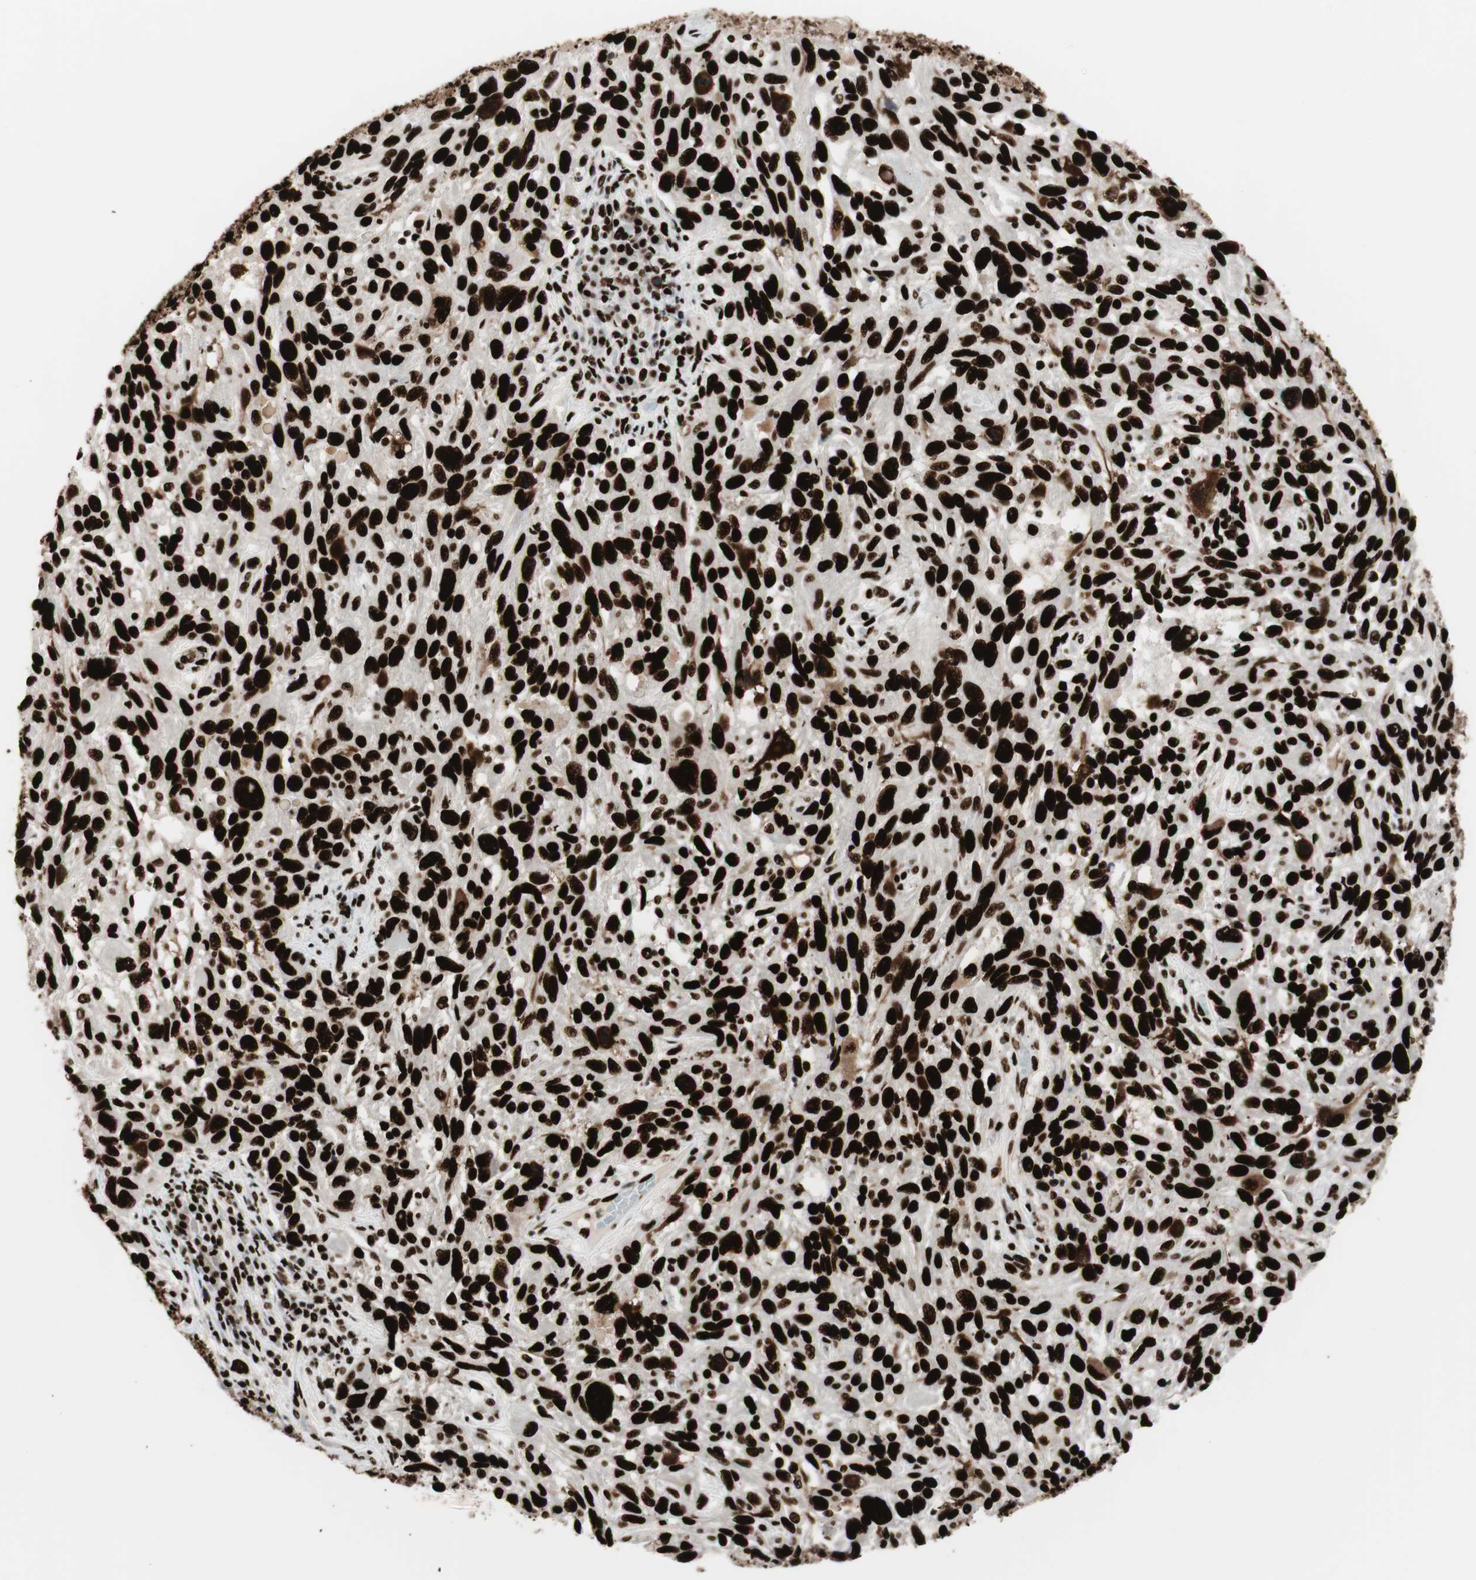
{"staining": {"intensity": "strong", "quantity": ">75%", "location": "nuclear"}, "tissue": "melanoma", "cell_type": "Tumor cells", "image_type": "cancer", "snomed": [{"axis": "morphology", "description": "Malignant melanoma, NOS"}, {"axis": "topography", "description": "Skin"}], "caption": "Immunohistochemical staining of human malignant melanoma demonstrates high levels of strong nuclear expression in about >75% of tumor cells.", "gene": "PSME3", "patient": {"sex": "male", "age": 53}}